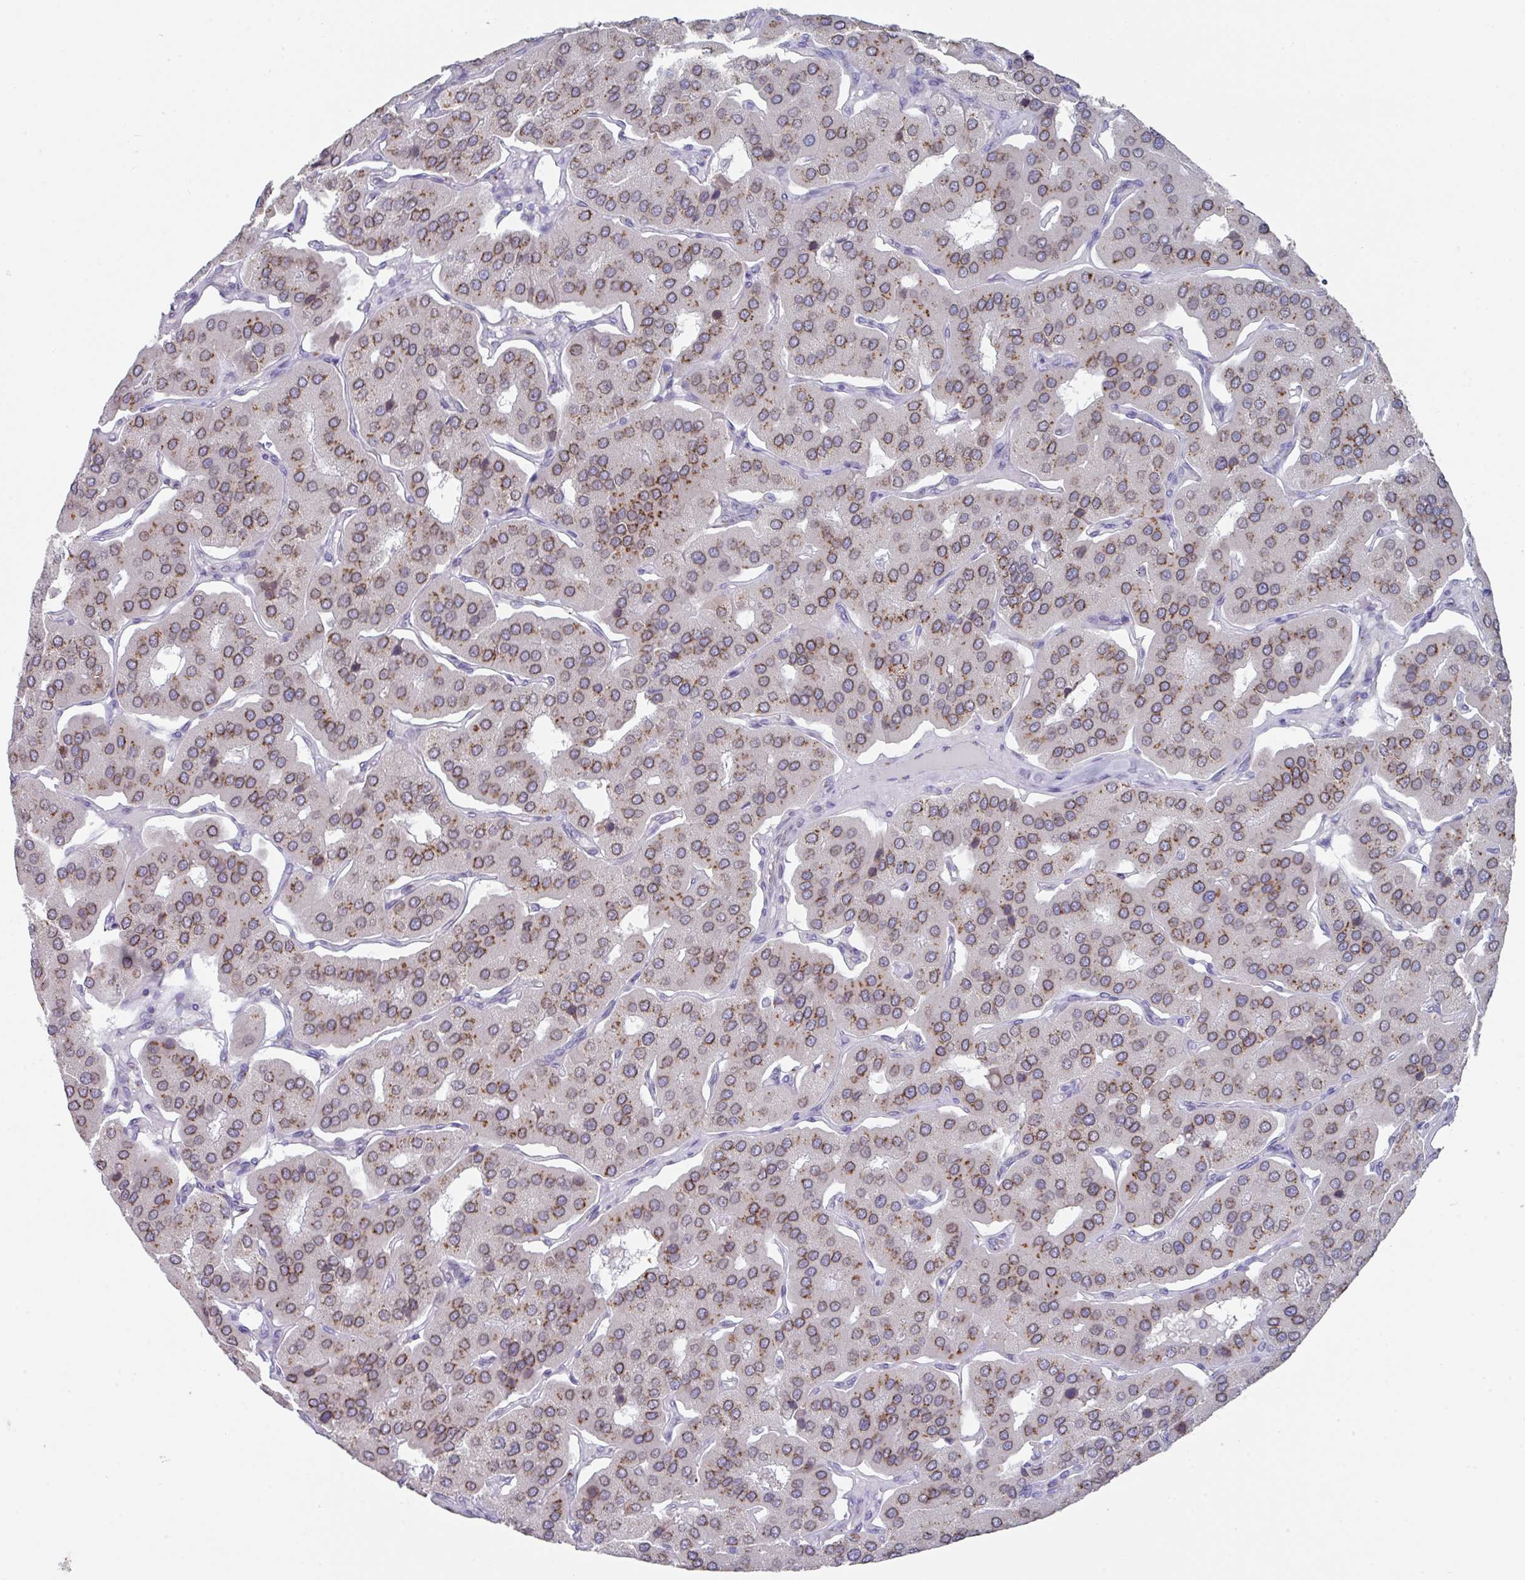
{"staining": {"intensity": "moderate", "quantity": "25%-75%", "location": "cytoplasmic/membranous"}, "tissue": "parathyroid gland", "cell_type": "Glandular cells", "image_type": "normal", "snomed": [{"axis": "morphology", "description": "Normal tissue, NOS"}, {"axis": "morphology", "description": "Adenoma, NOS"}, {"axis": "topography", "description": "Parathyroid gland"}], "caption": "Brown immunohistochemical staining in unremarkable human parathyroid gland reveals moderate cytoplasmic/membranous staining in approximately 25%-75% of glandular cells.", "gene": "VKORC1L1", "patient": {"sex": "female", "age": 86}}